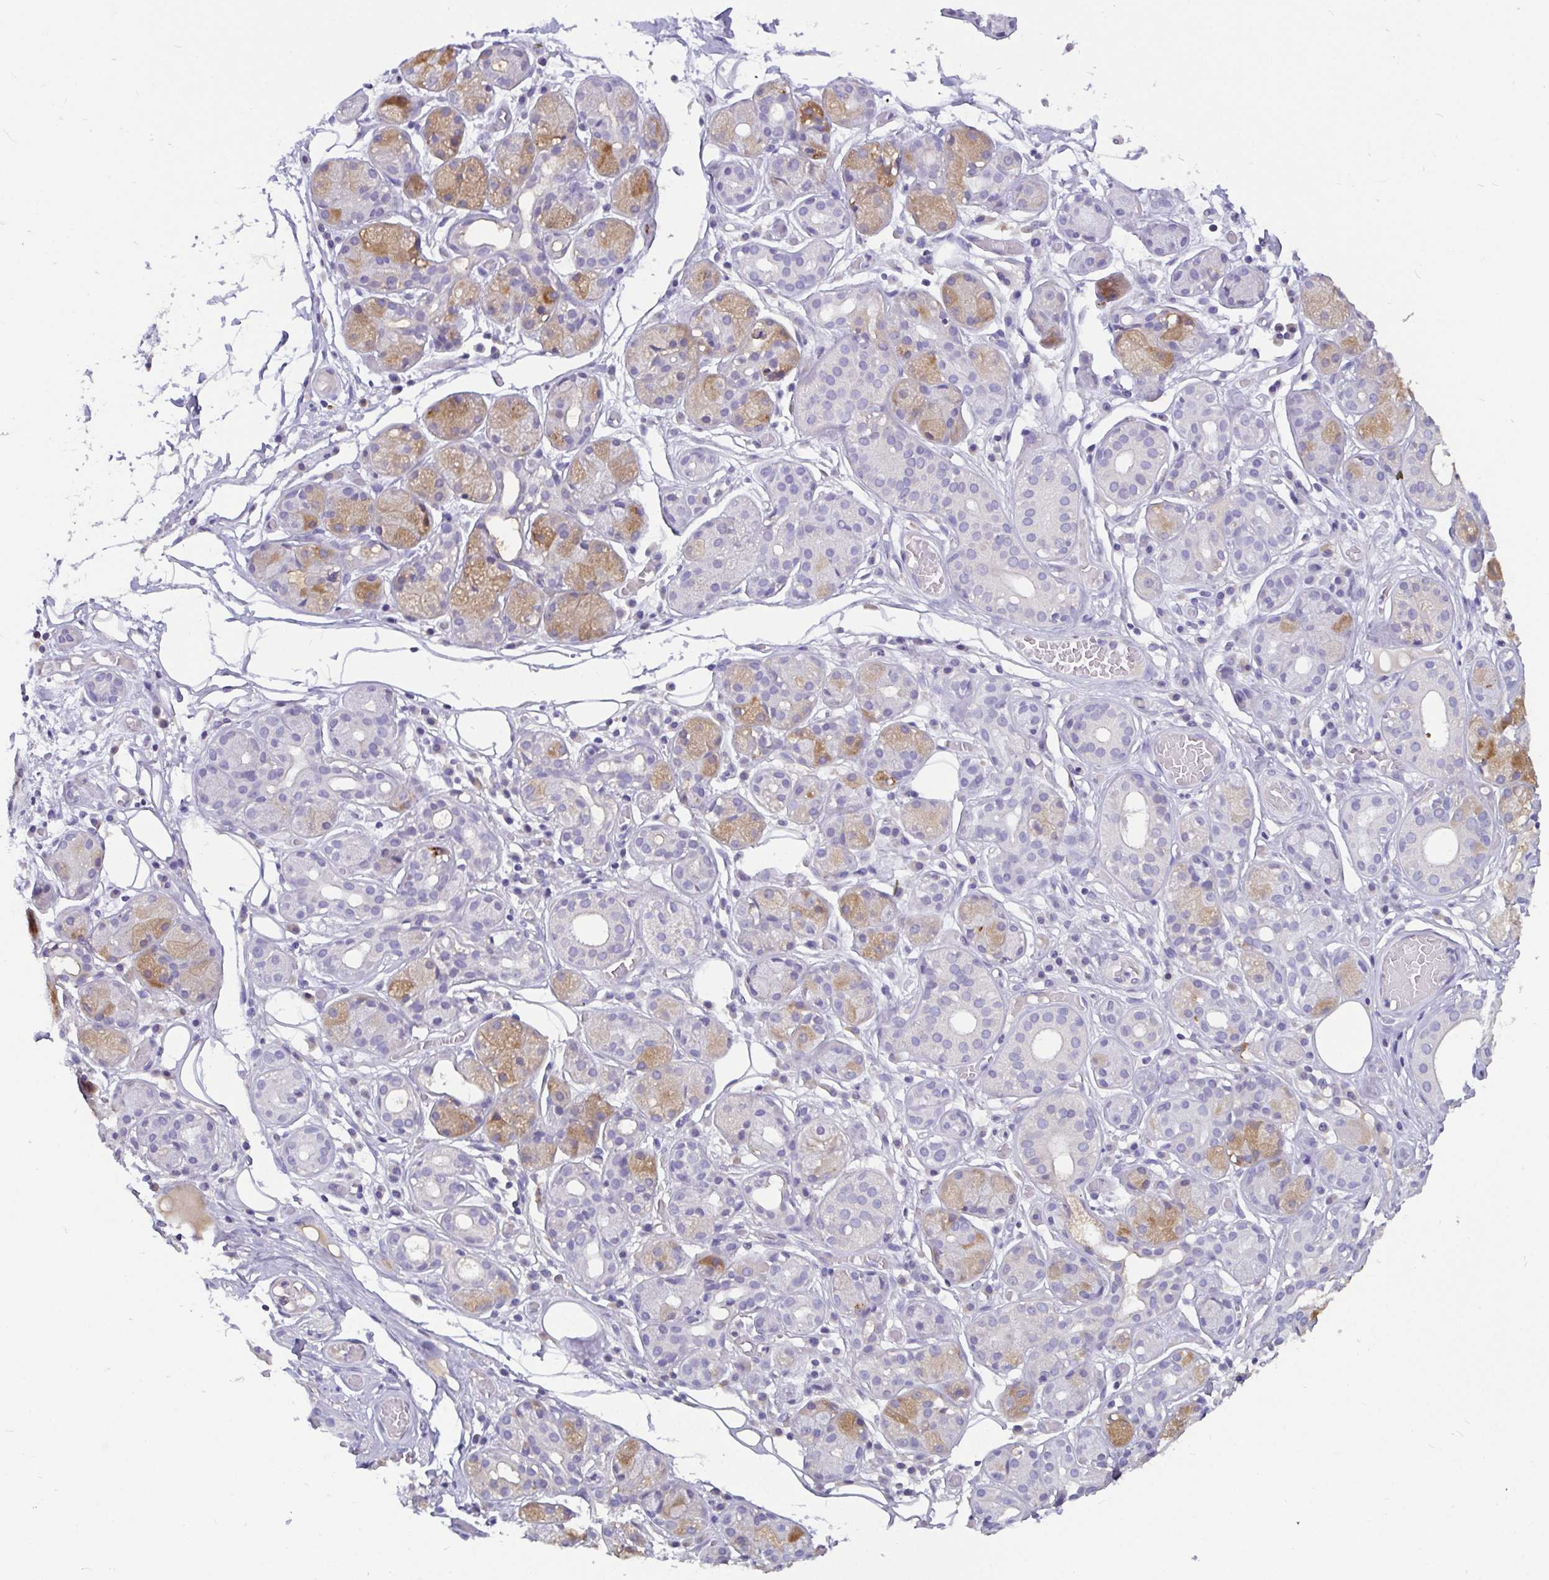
{"staining": {"intensity": "moderate", "quantity": "<25%", "location": "cytoplasmic/membranous"}, "tissue": "salivary gland", "cell_type": "Glandular cells", "image_type": "normal", "snomed": [{"axis": "morphology", "description": "Normal tissue, NOS"}, {"axis": "topography", "description": "Salivary gland"}, {"axis": "topography", "description": "Peripheral nerve tissue"}], "caption": "Salivary gland stained with DAB immunohistochemistry (IHC) shows low levels of moderate cytoplasmic/membranous staining in approximately <25% of glandular cells.", "gene": "ADAMTS6", "patient": {"sex": "male", "age": 71}}